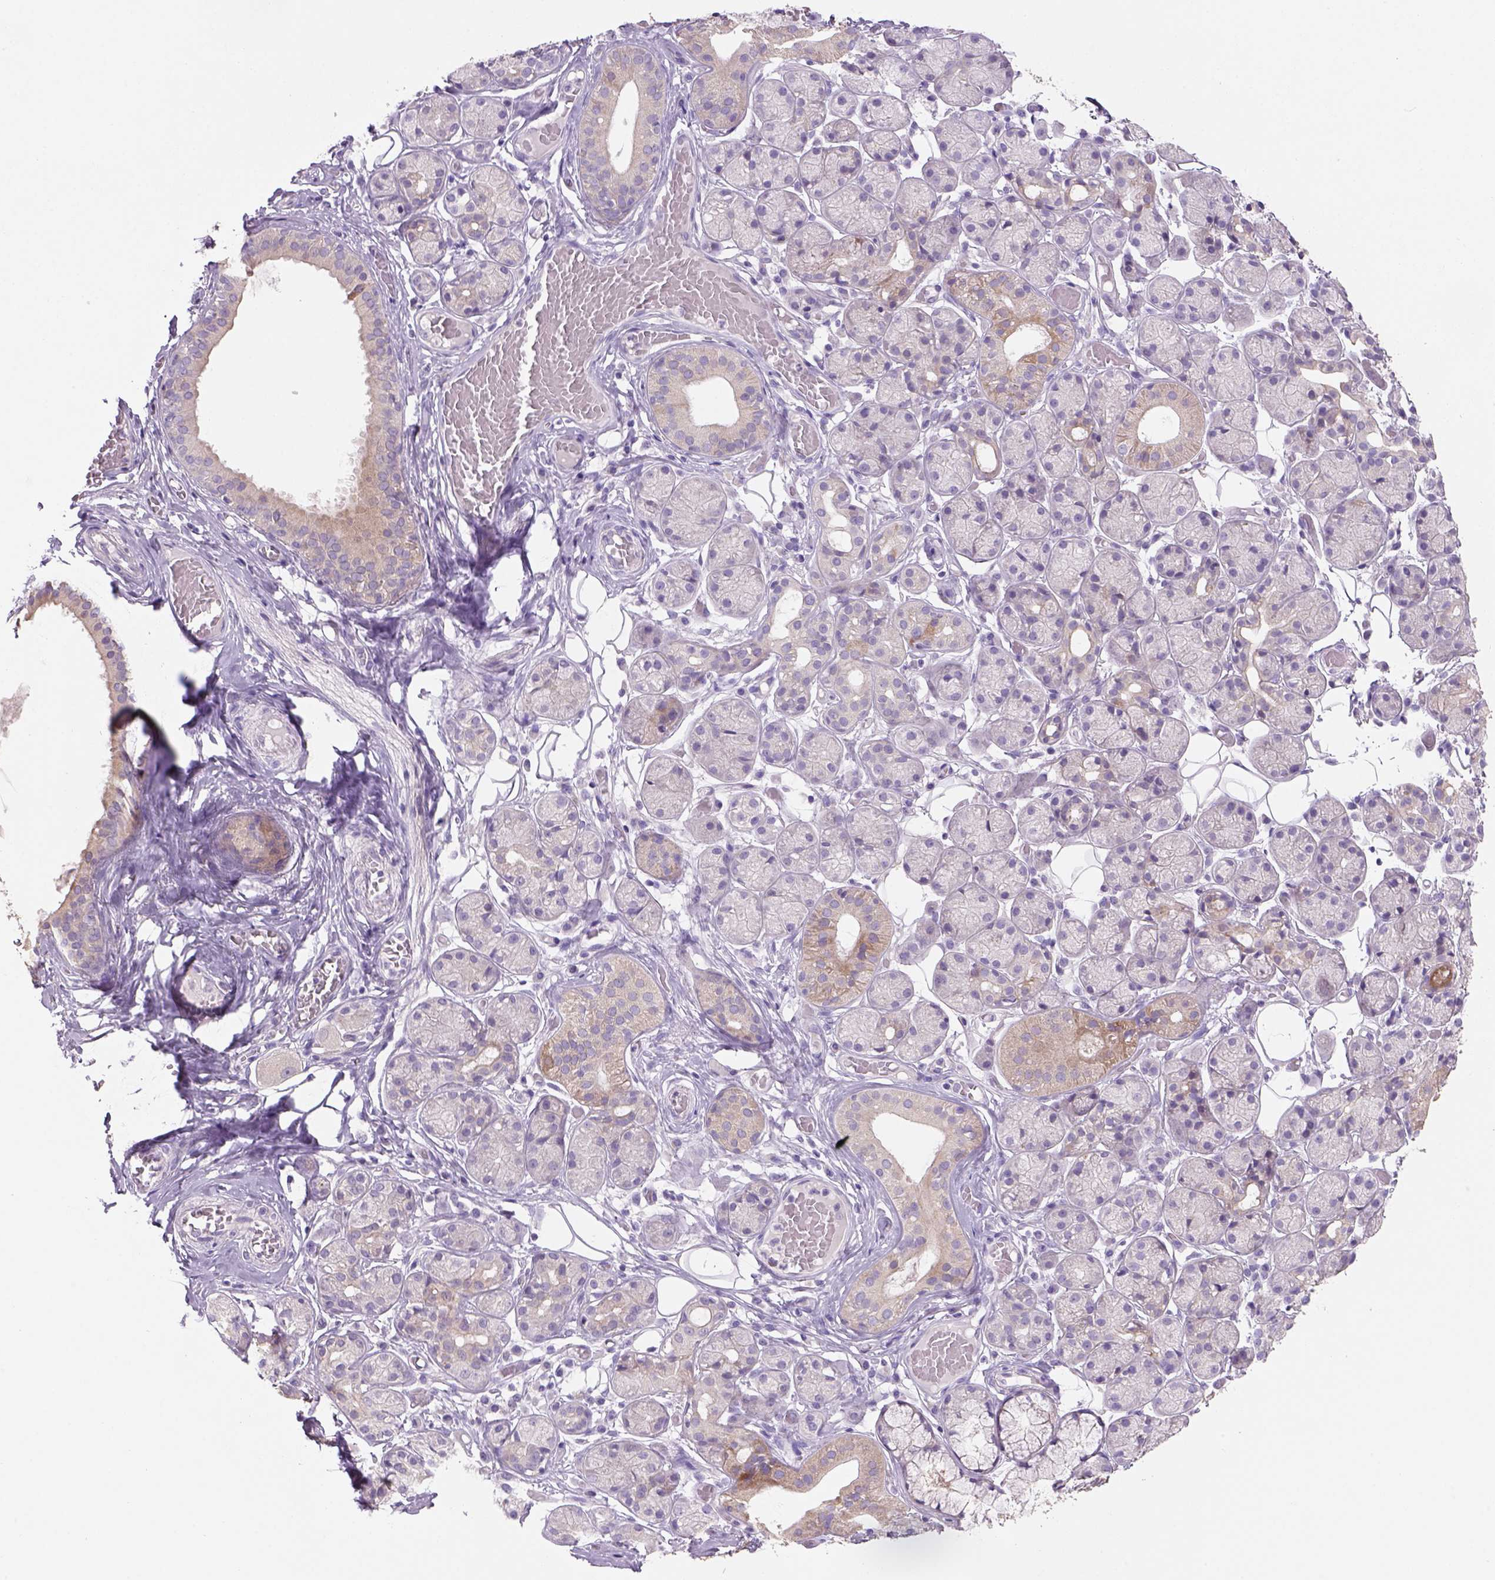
{"staining": {"intensity": "weak", "quantity": "<25%", "location": "cytoplasmic/membranous"}, "tissue": "salivary gland", "cell_type": "Glandular cells", "image_type": "normal", "snomed": [{"axis": "morphology", "description": "Normal tissue, NOS"}, {"axis": "topography", "description": "Salivary gland"}, {"axis": "topography", "description": "Peripheral nerve tissue"}], "caption": "Immunohistochemistry (IHC) image of normal salivary gland: salivary gland stained with DAB reveals no significant protein positivity in glandular cells. The staining is performed using DAB brown chromogen with nuclei counter-stained in using hematoxylin.", "gene": "ADGRV1", "patient": {"sex": "male", "age": 71}}